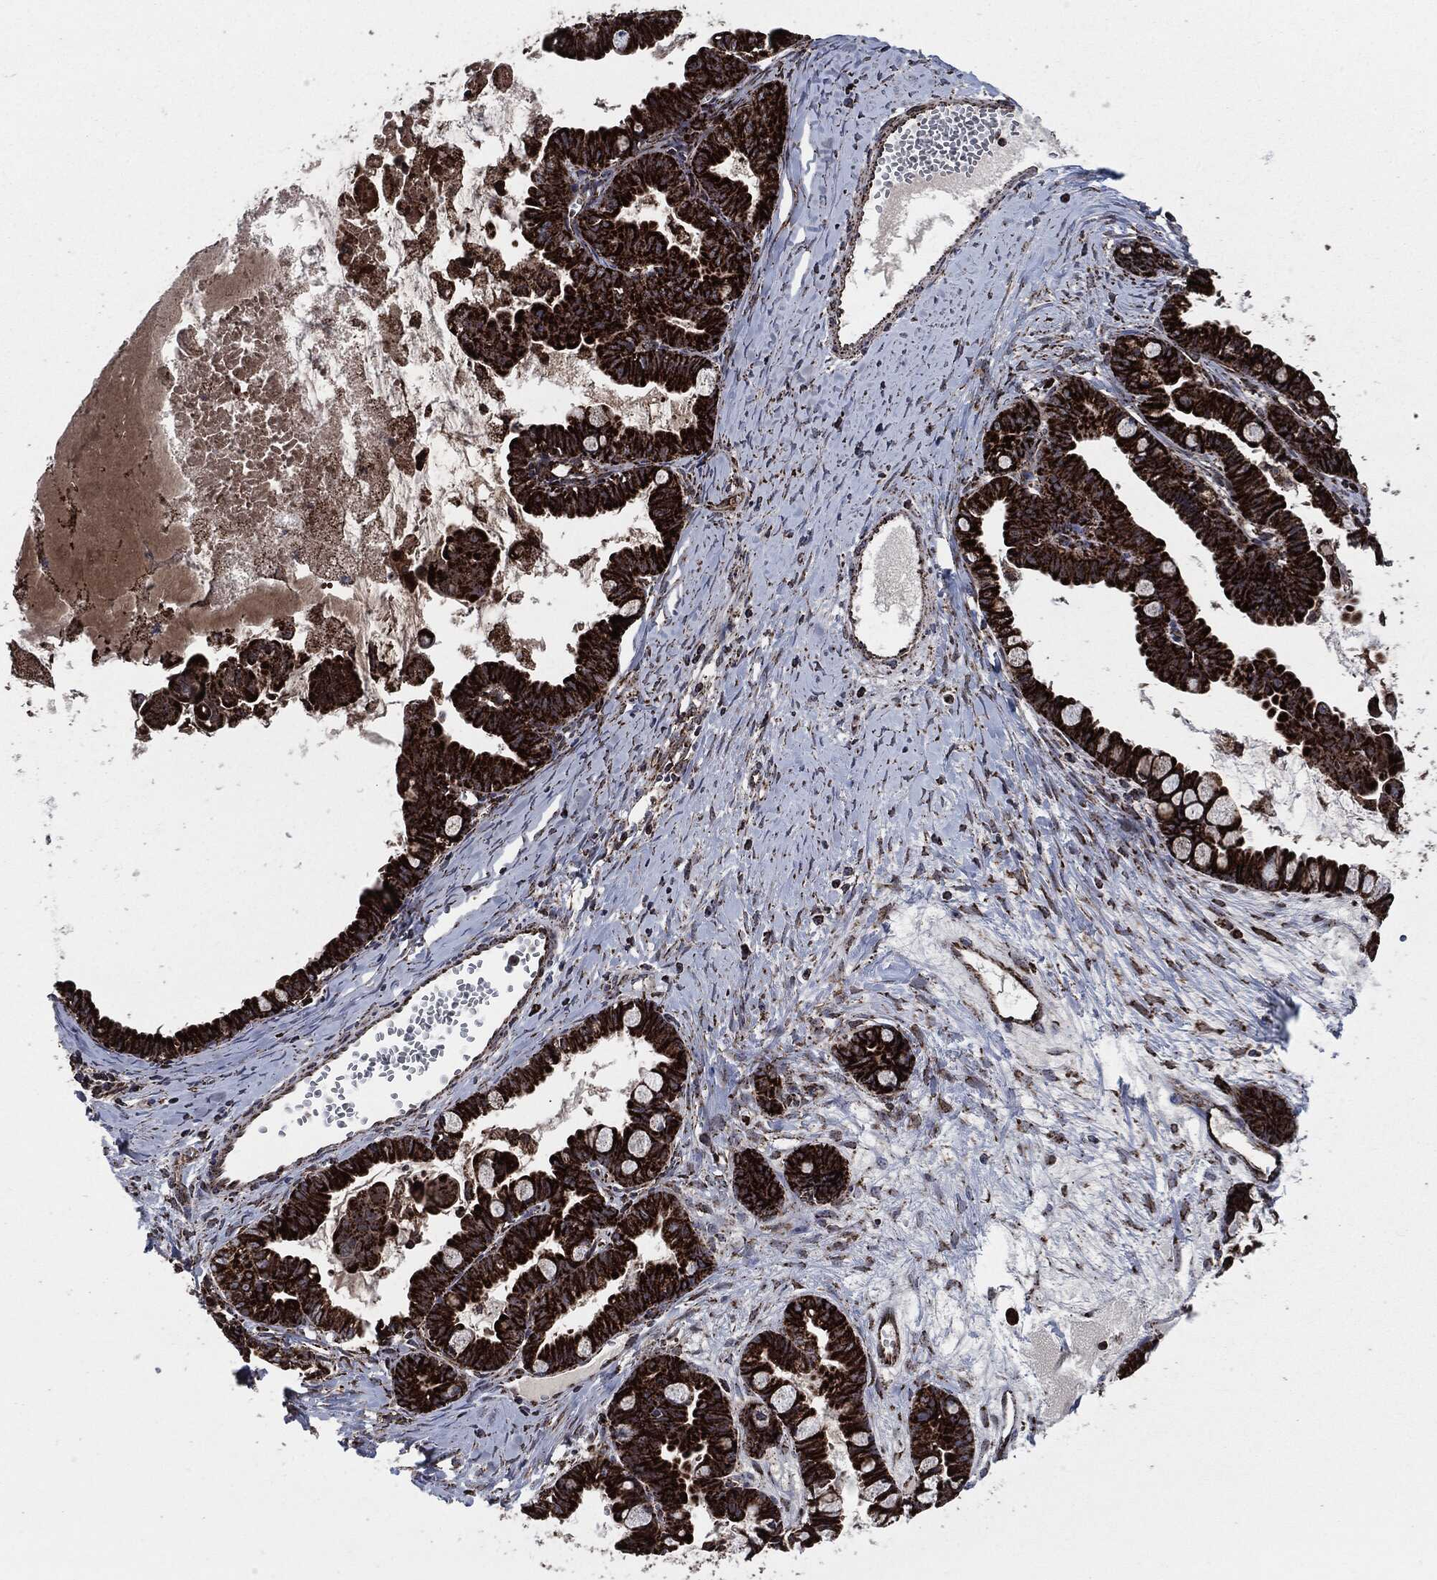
{"staining": {"intensity": "strong", "quantity": ">75%", "location": "cytoplasmic/membranous"}, "tissue": "ovarian cancer", "cell_type": "Tumor cells", "image_type": "cancer", "snomed": [{"axis": "morphology", "description": "Cystadenocarcinoma, mucinous, NOS"}, {"axis": "topography", "description": "Ovary"}], "caption": "Immunohistochemical staining of ovarian cancer exhibits strong cytoplasmic/membranous protein positivity in approximately >75% of tumor cells.", "gene": "FH", "patient": {"sex": "female", "age": 63}}